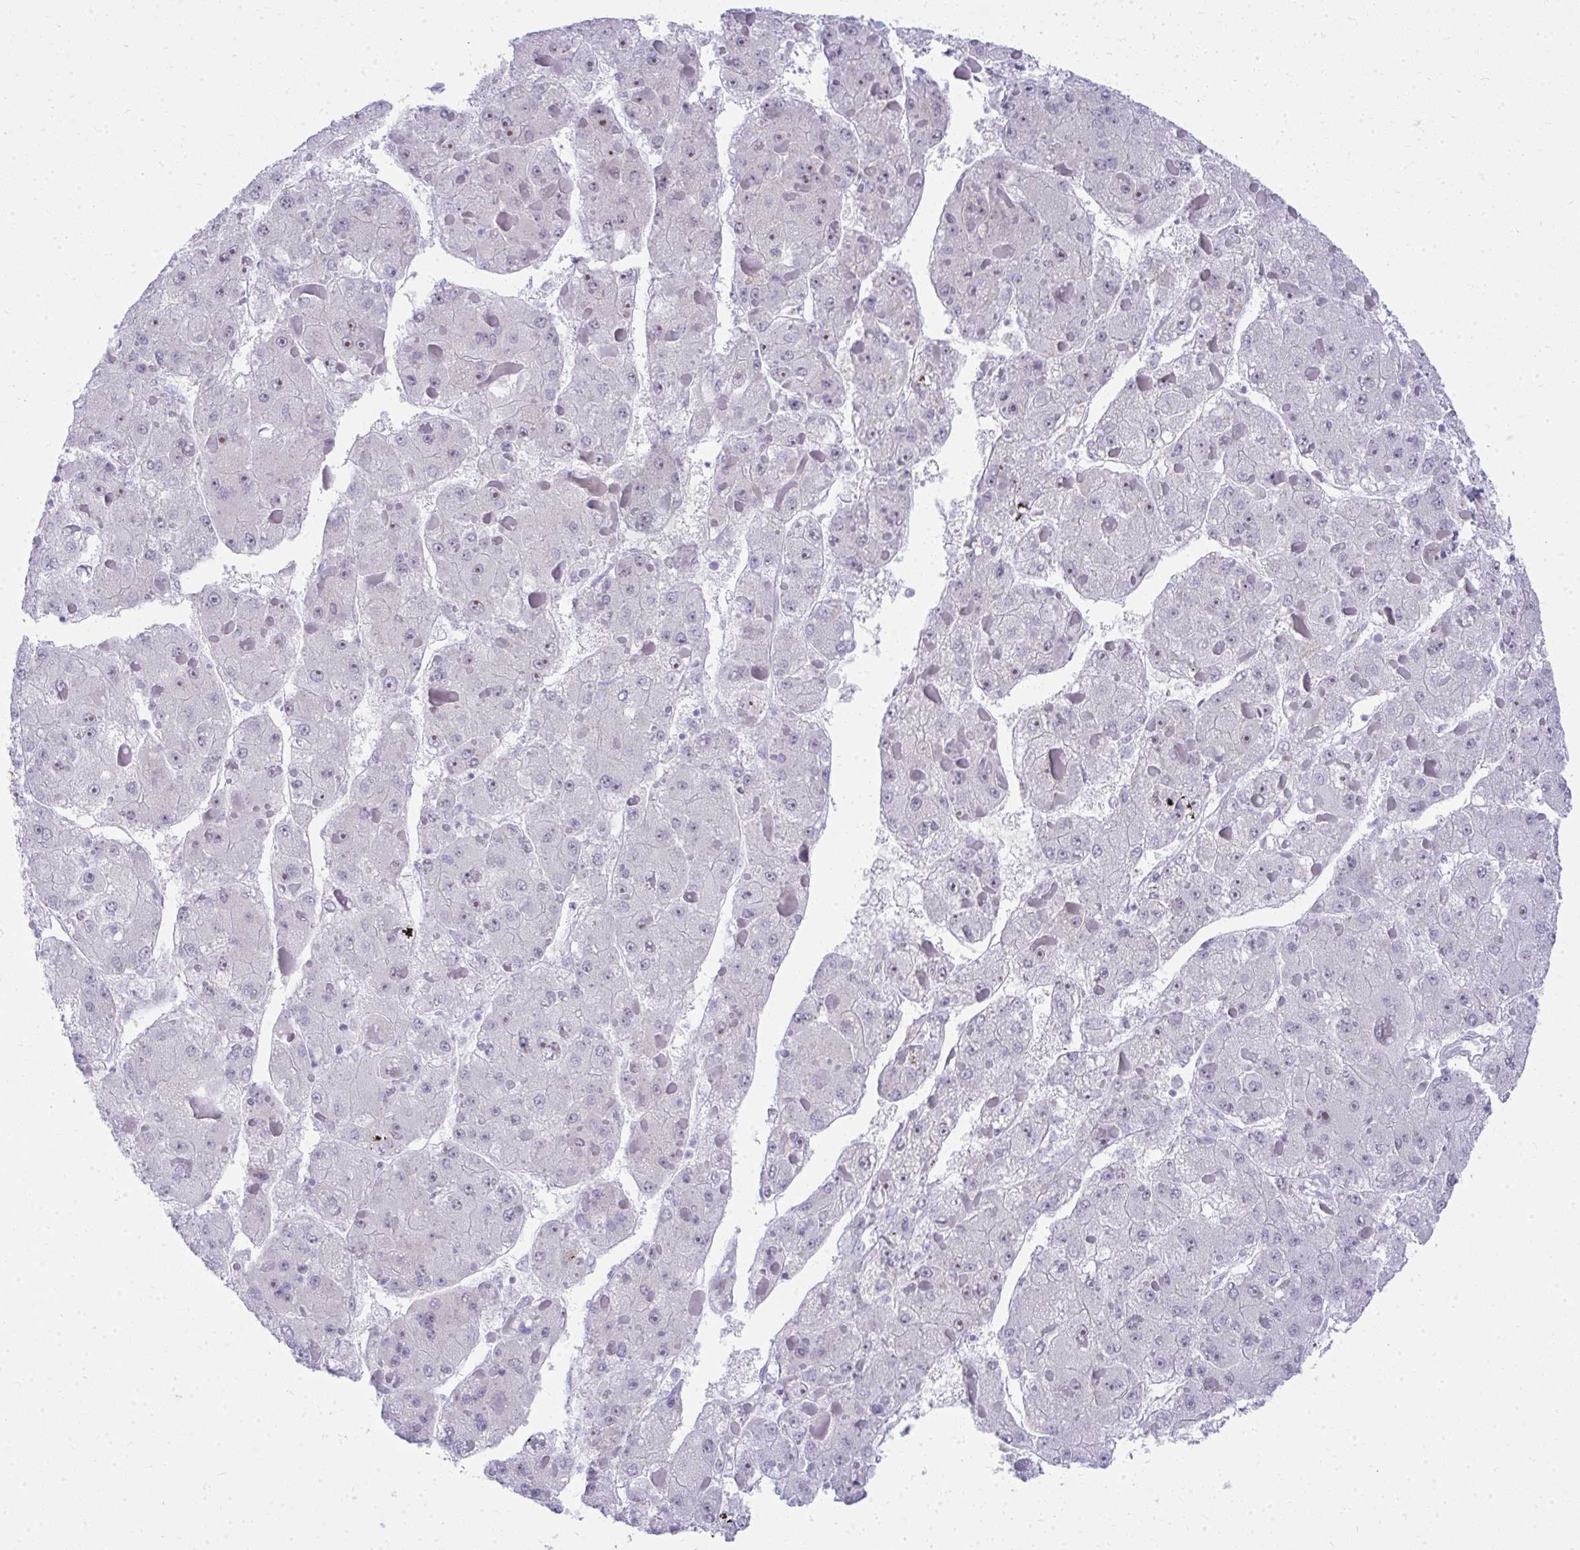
{"staining": {"intensity": "weak", "quantity": "<25%", "location": "nuclear"}, "tissue": "liver cancer", "cell_type": "Tumor cells", "image_type": "cancer", "snomed": [{"axis": "morphology", "description": "Carcinoma, Hepatocellular, NOS"}, {"axis": "topography", "description": "Liver"}], "caption": "Liver cancer (hepatocellular carcinoma) was stained to show a protein in brown. There is no significant expression in tumor cells.", "gene": "PUS7L", "patient": {"sex": "female", "age": 73}}